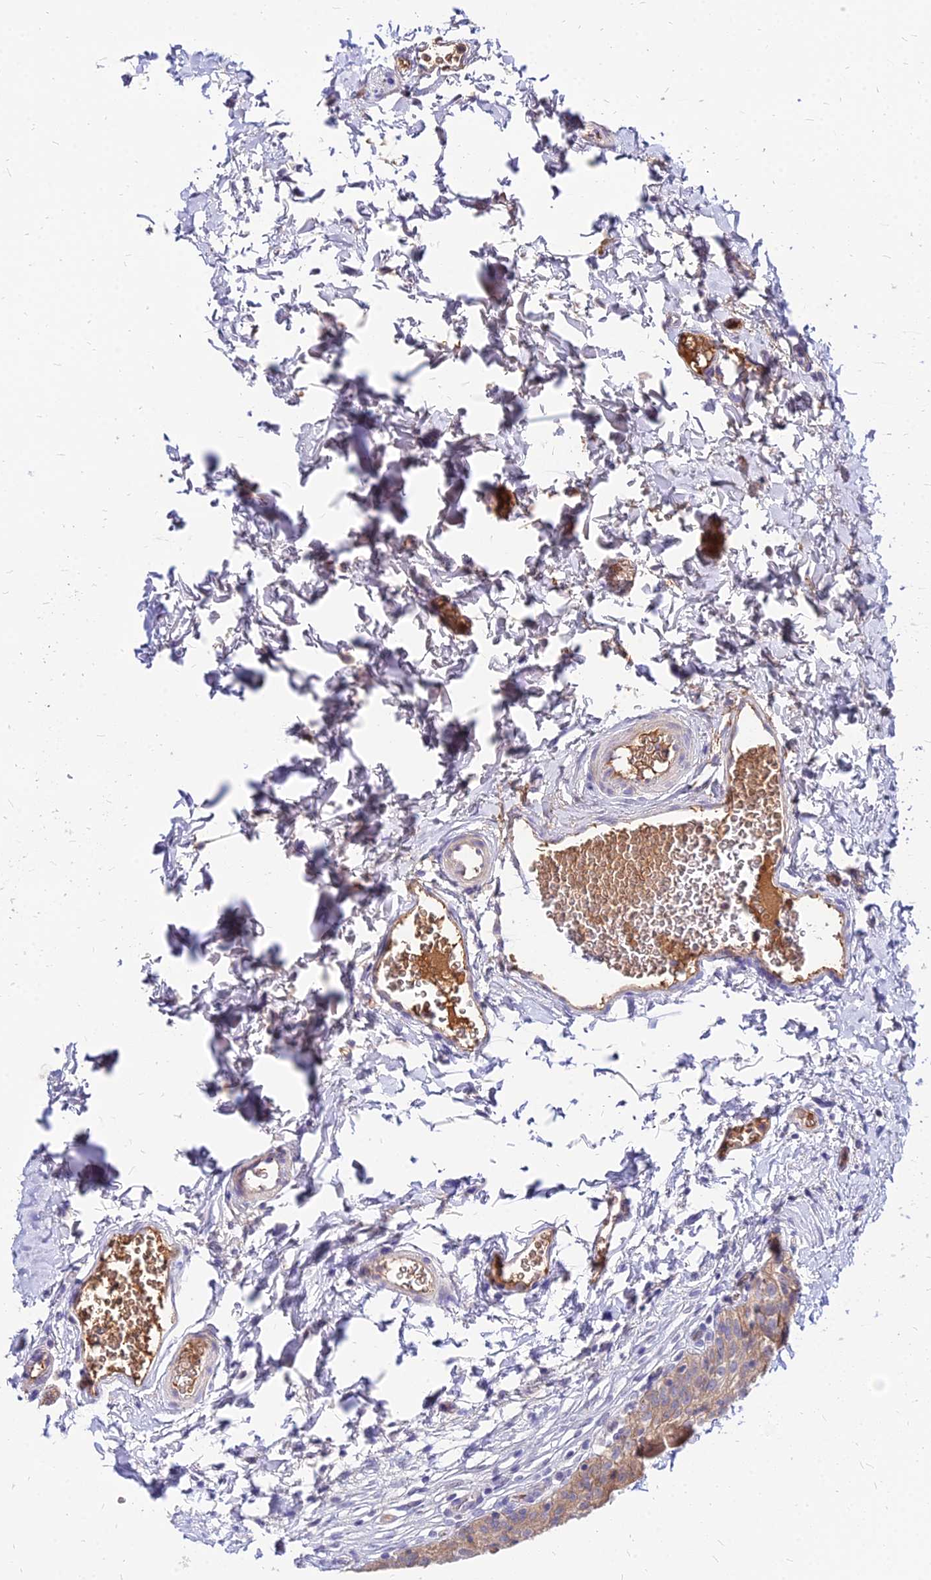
{"staining": {"intensity": "moderate", "quantity": ">75%", "location": "cytoplasmic/membranous"}, "tissue": "urinary bladder", "cell_type": "Urothelial cells", "image_type": "normal", "snomed": [{"axis": "morphology", "description": "Normal tissue, NOS"}, {"axis": "topography", "description": "Urinary bladder"}], "caption": "Protein expression analysis of benign human urinary bladder reveals moderate cytoplasmic/membranous staining in approximately >75% of urothelial cells. The protein is shown in brown color, while the nuclei are stained blue.", "gene": "ACSM6", "patient": {"sex": "male", "age": 55}}